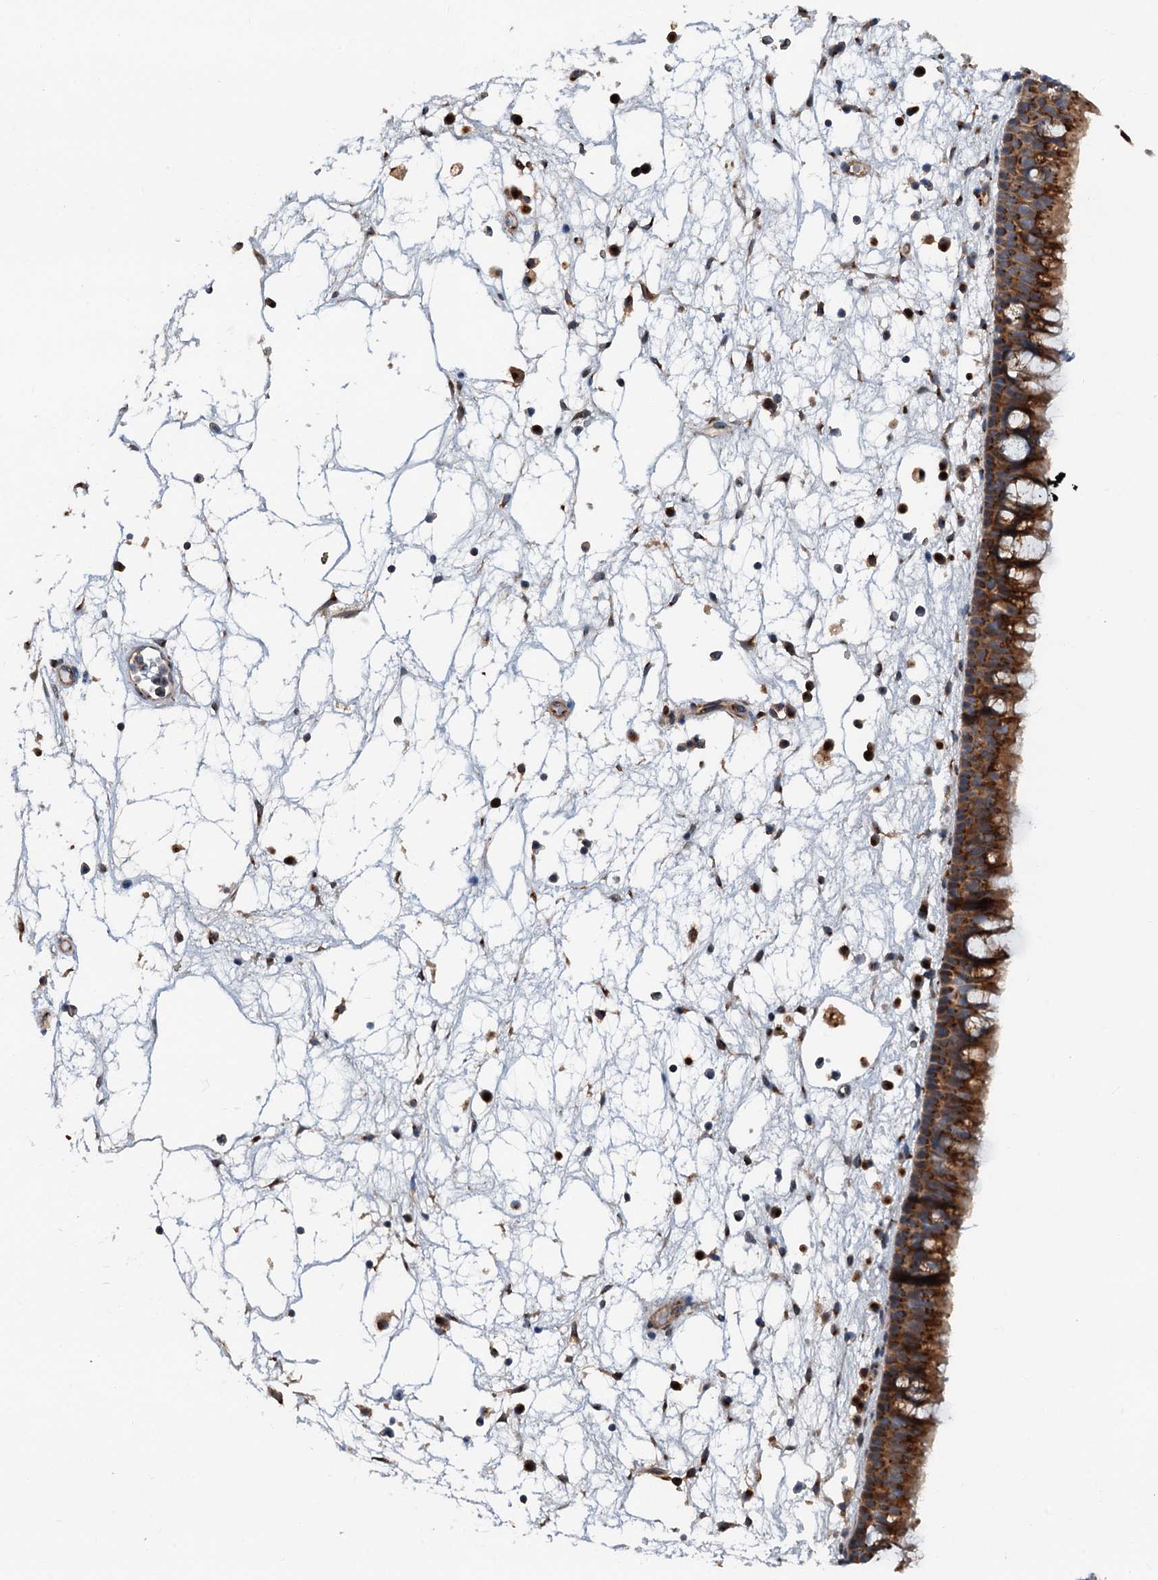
{"staining": {"intensity": "strong", "quantity": ">75%", "location": "cytoplasmic/membranous"}, "tissue": "nasopharynx", "cell_type": "Respiratory epithelial cells", "image_type": "normal", "snomed": [{"axis": "morphology", "description": "Normal tissue, NOS"}, {"axis": "morphology", "description": "Inflammation, NOS"}, {"axis": "morphology", "description": "Malignant melanoma, Metastatic site"}, {"axis": "topography", "description": "Nasopharynx"}], "caption": "Brown immunohistochemical staining in unremarkable nasopharynx shows strong cytoplasmic/membranous expression in about >75% of respiratory epithelial cells.", "gene": "COG3", "patient": {"sex": "male", "age": 70}}